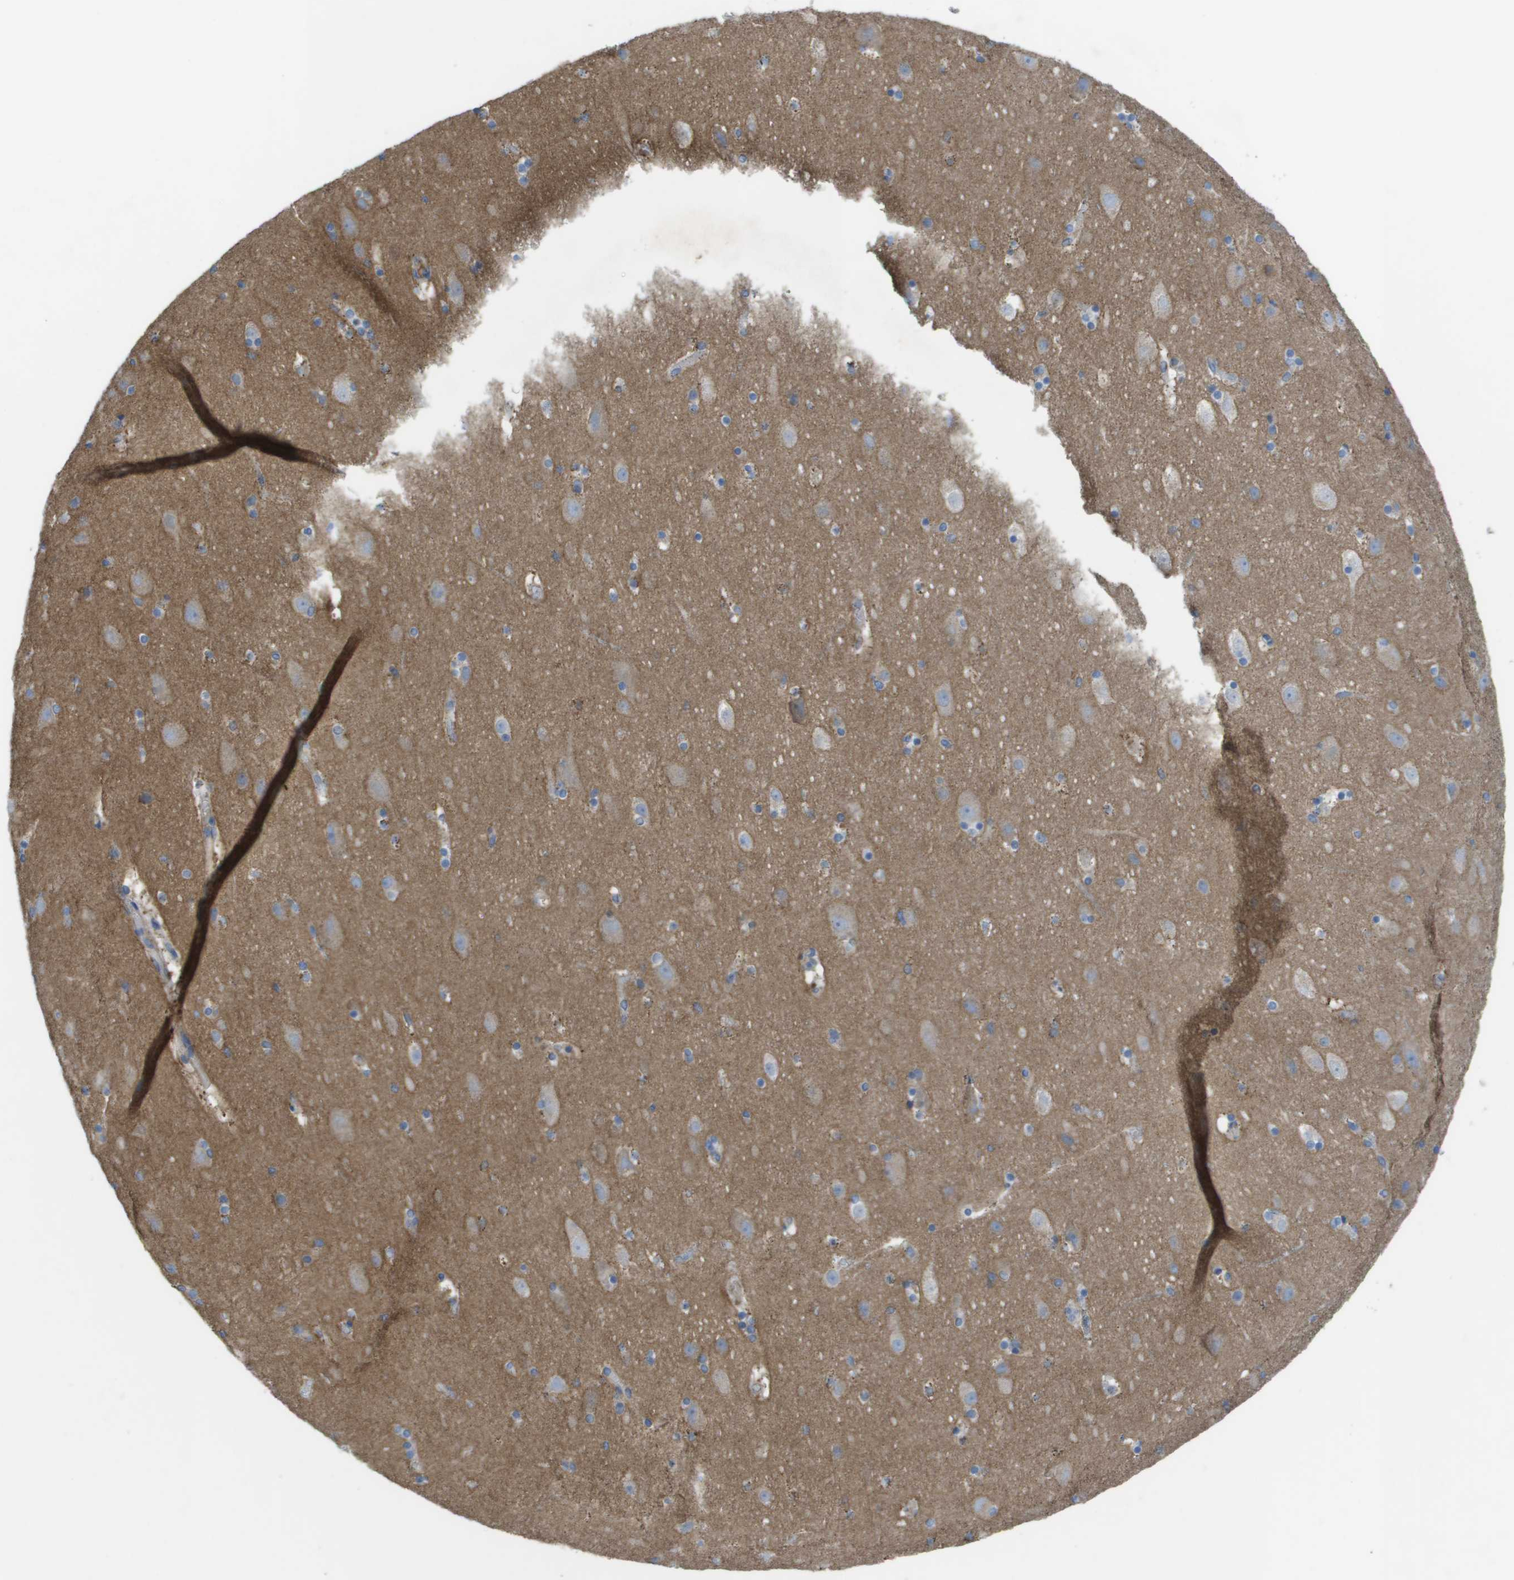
{"staining": {"intensity": "negative", "quantity": "none", "location": "none"}, "tissue": "cerebral cortex", "cell_type": "Endothelial cells", "image_type": "normal", "snomed": [{"axis": "morphology", "description": "Normal tissue, NOS"}, {"axis": "topography", "description": "Cerebral cortex"}], "caption": "There is no significant expression in endothelial cells of cerebral cortex. The staining is performed using DAB brown chromogen with nuclei counter-stained in using hematoxylin.", "gene": "CLCN2", "patient": {"sex": "male", "age": 45}}